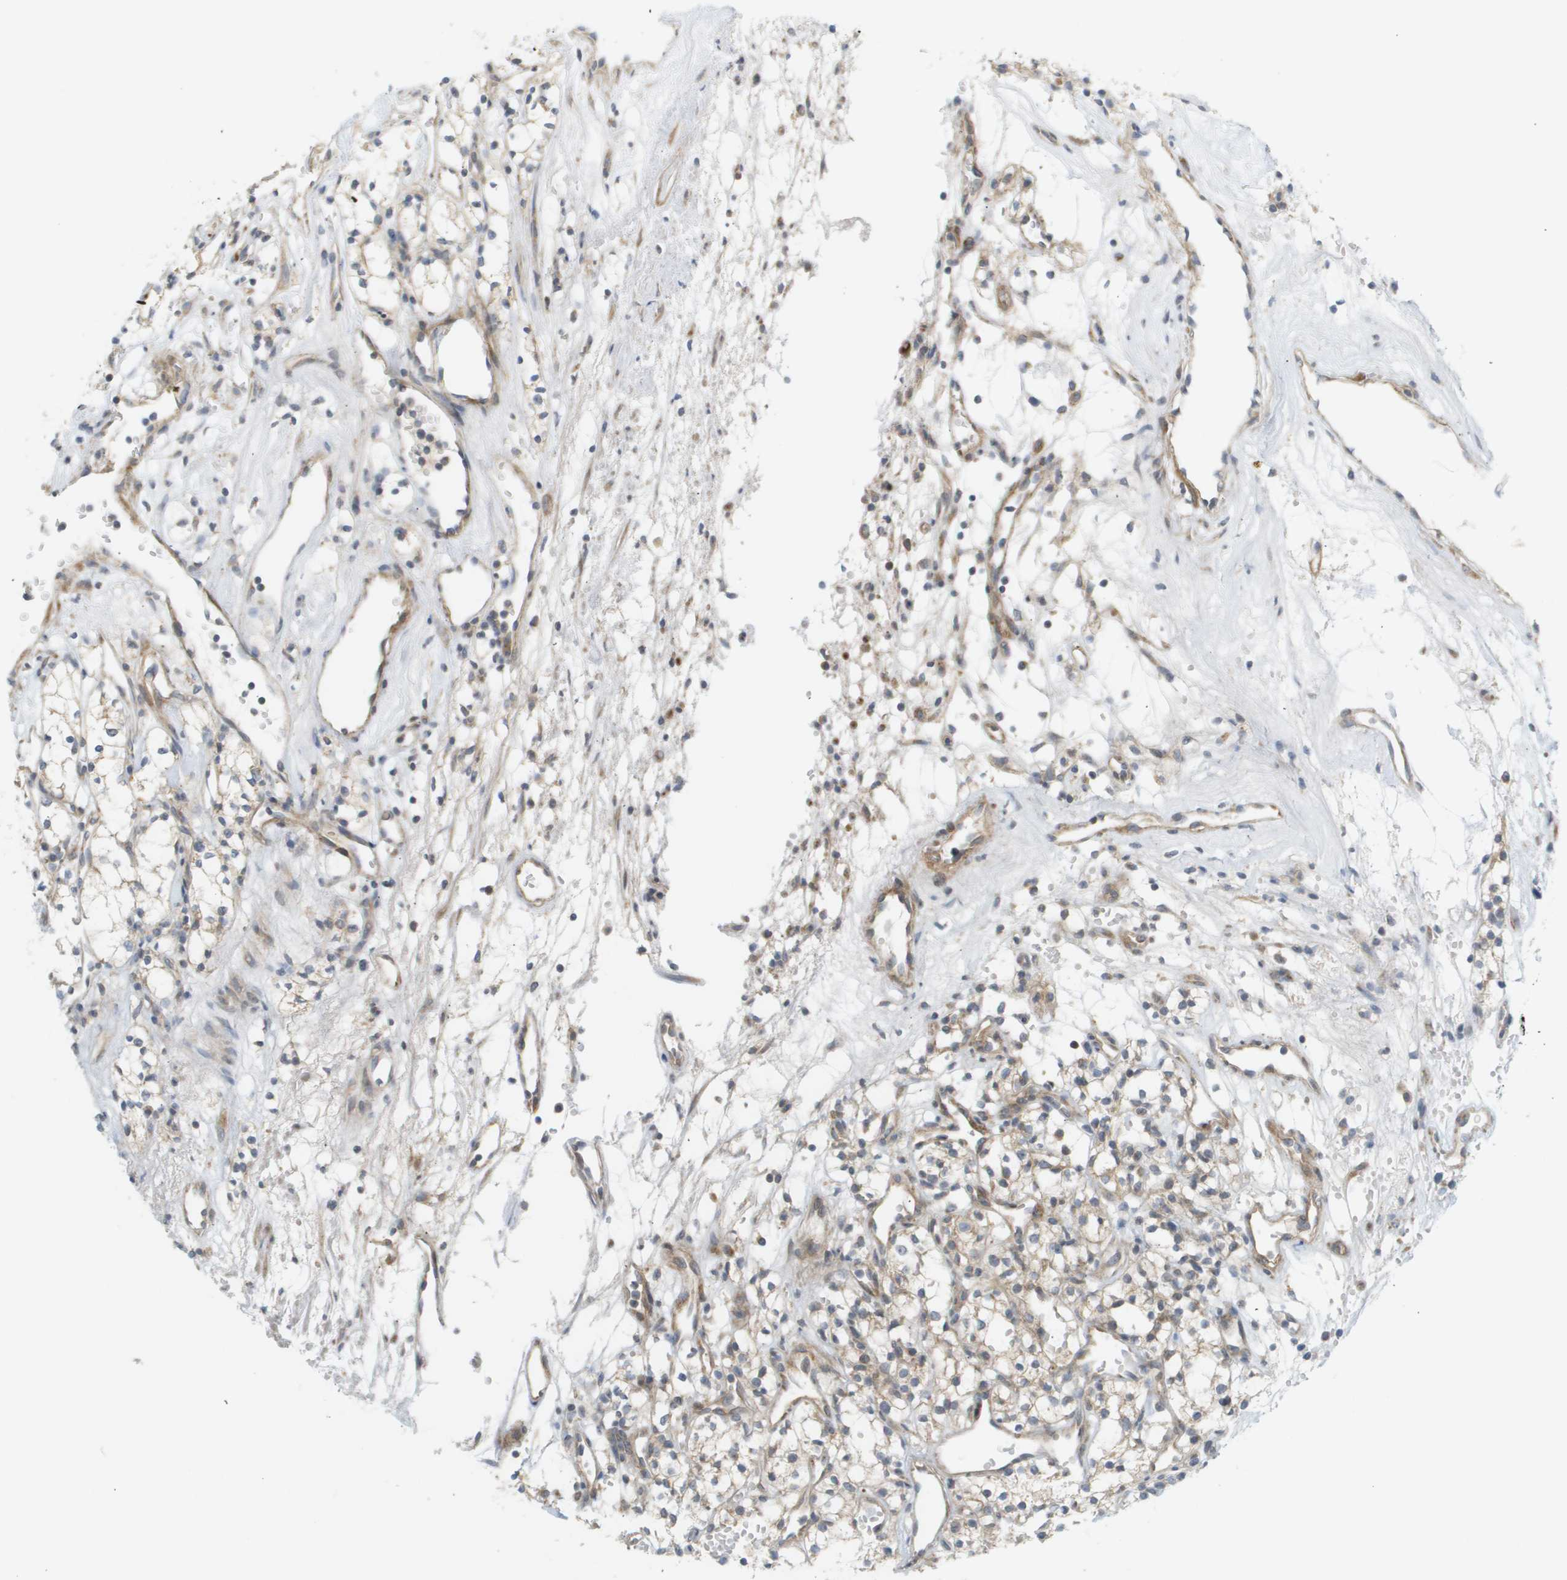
{"staining": {"intensity": "weak", "quantity": "25%-75%", "location": "cytoplasmic/membranous"}, "tissue": "renal cancer", "cell_type": "Tumor cells", "image_type": "cancer", "snomed": [{"axis": "morphology", "description": "Adenocarcinoma, NOS"}, {"axis": "topography", "description": "Kidney"}], "caption": "This image displays adenocarcinoma (renal) stained with immunohistochemistry (IHC) to label a protein in brown. The cytoplasmic/membranous of tumor cells show weak positivity for the protein. Nuclei are counter-stained blue.", "gene": "PROC", "patient": {"sex": "male", "age": 59}}